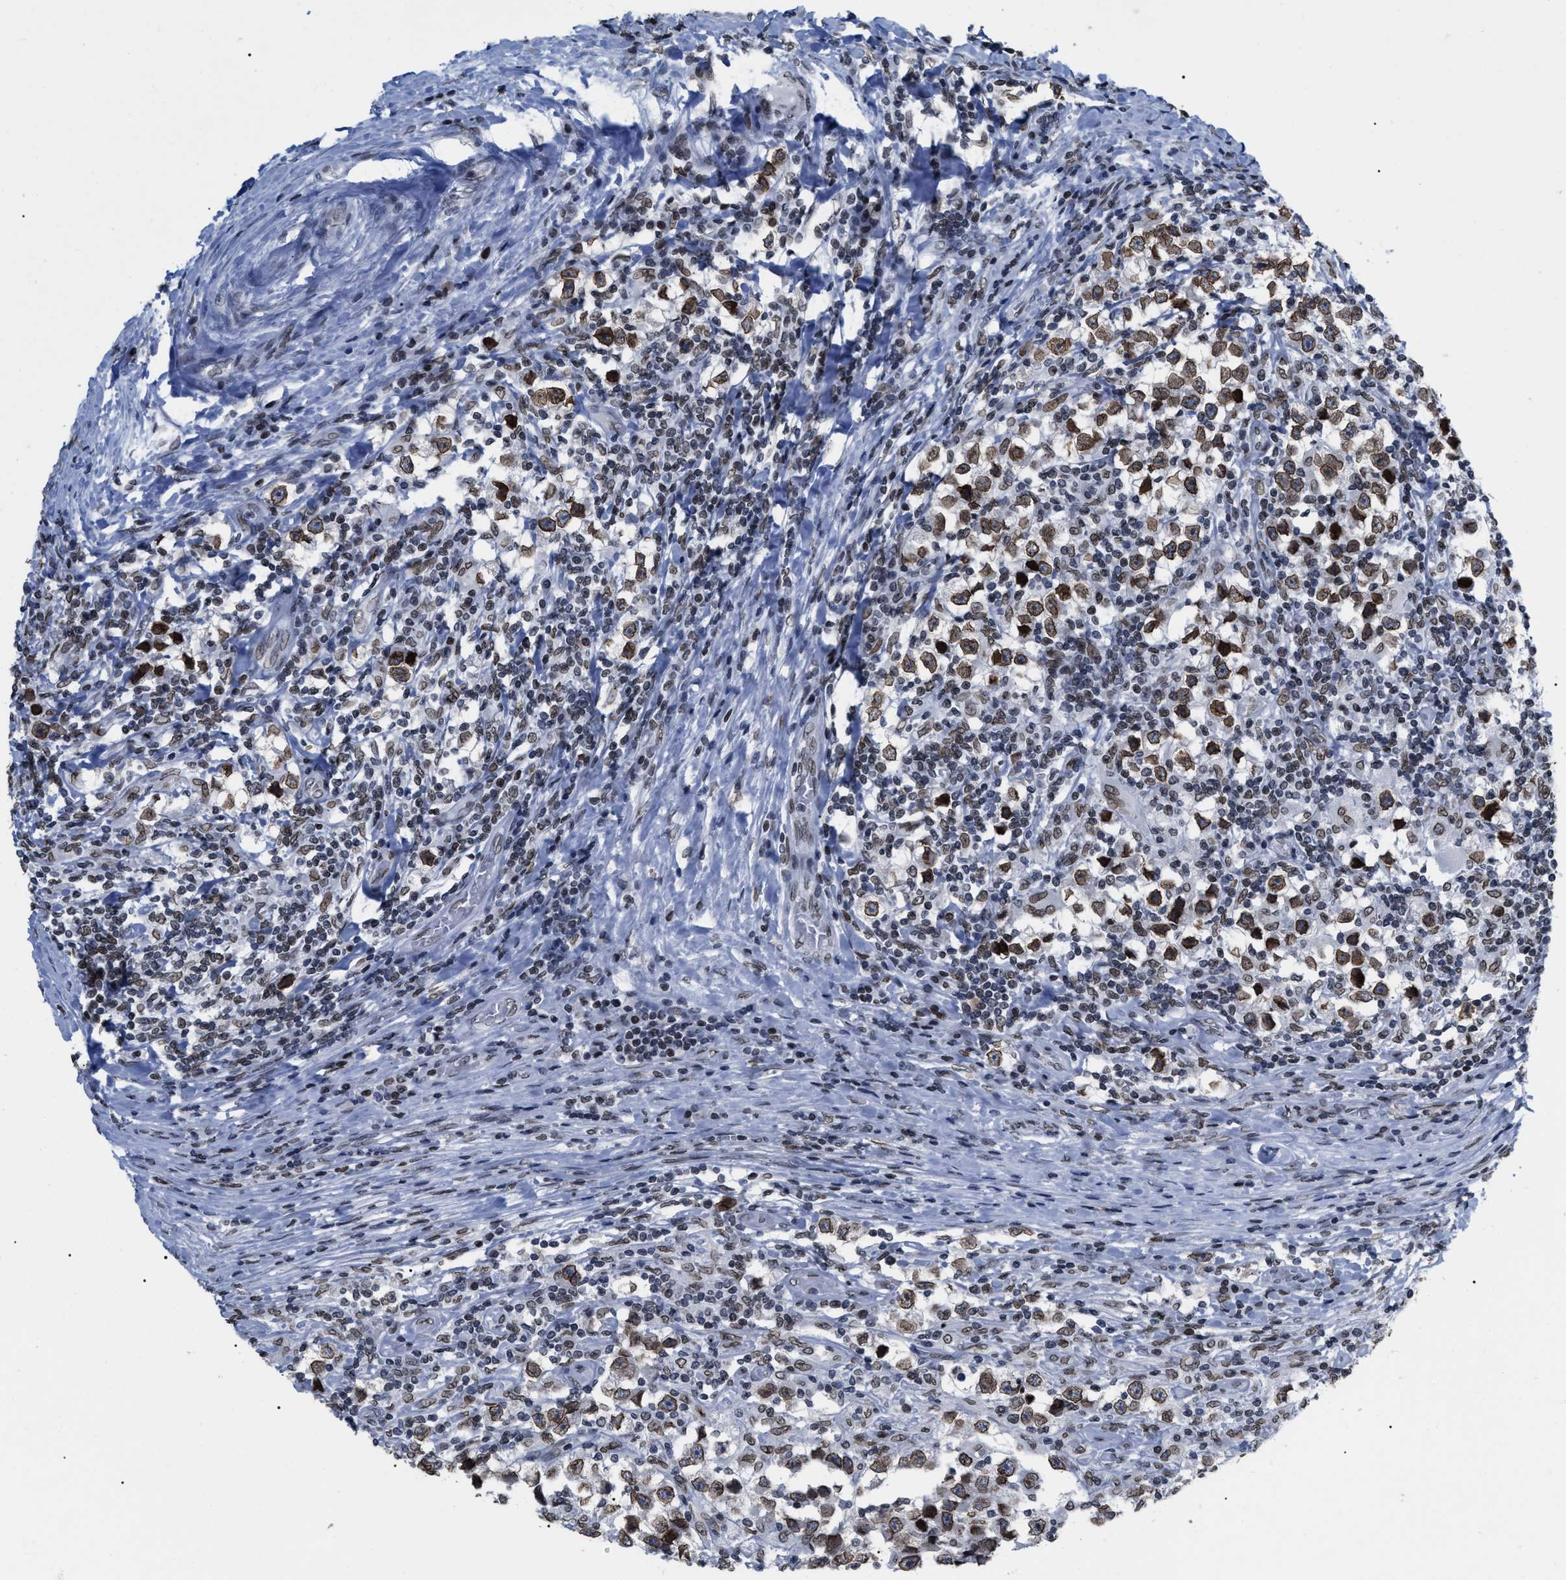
{"staining": {"intensity": "moderate", "quantity": ">75%", "location": "cytoplasmic/membranous,nuclear"}, "tissue": "testis cancer", "cell_type": "Tumor cells", "image_type": "cancer", "snomed": [{"axis": "morphology", "description": "Carcinoma, Embryonal, NOS"}, {"axis": "topography", "description": "Testis"}], "caption": "Immunohistochemistry (IHC) (DAB (3,3'-diaminobenzidine)) staining of human embryonal carcinoma (testis) reveals moderate cytoplasmic/membranous and nuclear protein positivity in about >75% of tumor cells.", "gene": "TPR", "patient": {"sex": "male", "age": 21}}